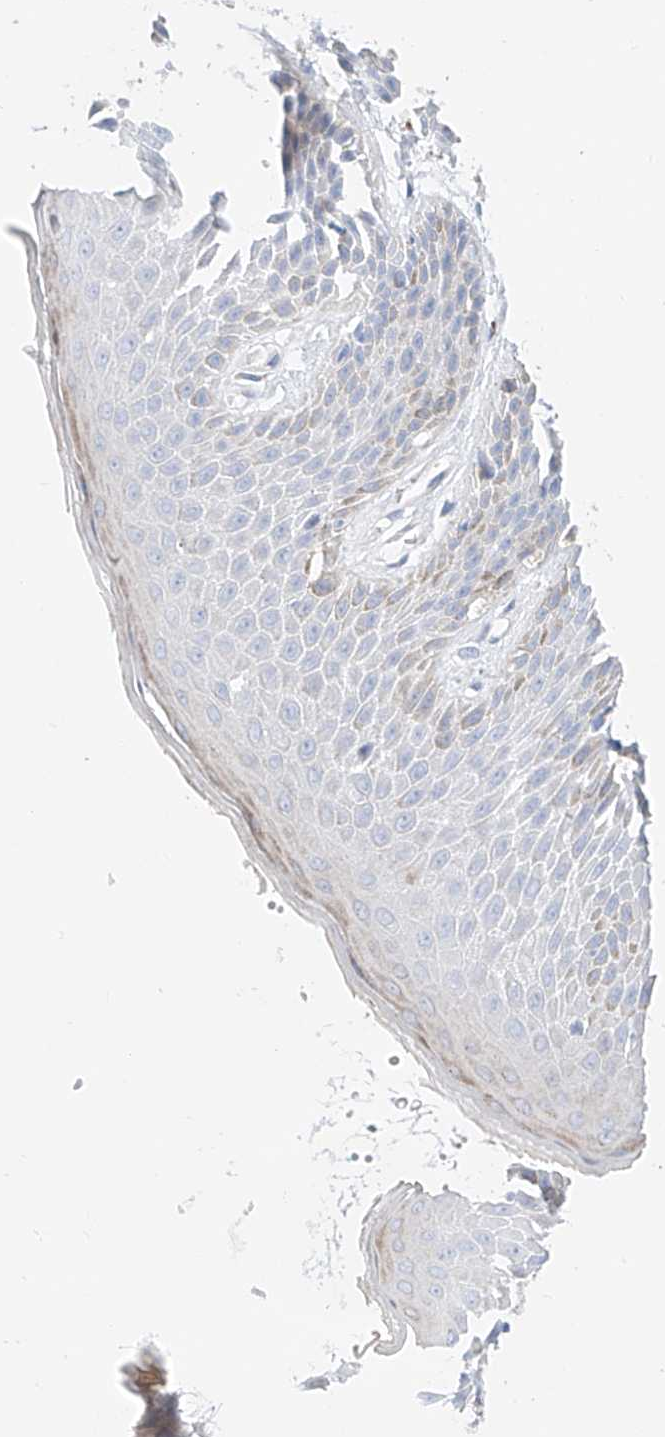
{"staining": {"intensity": "negative", "quantity": "none", "location": "none"}, "tissue": "skin", "cell_type": "Epidermal cells", "image_type": "normal", "snomed": [{"axis": "morphology", "description": "Normal tissue, NOS"}, {"axis": "topography", "description": "Anal"}], "caption": "Protein analysis of benign skin exhibits no significant staining in epidermal cells.", "gene": "SBSPON", "patient": {"sex": "male", "age": 74}}